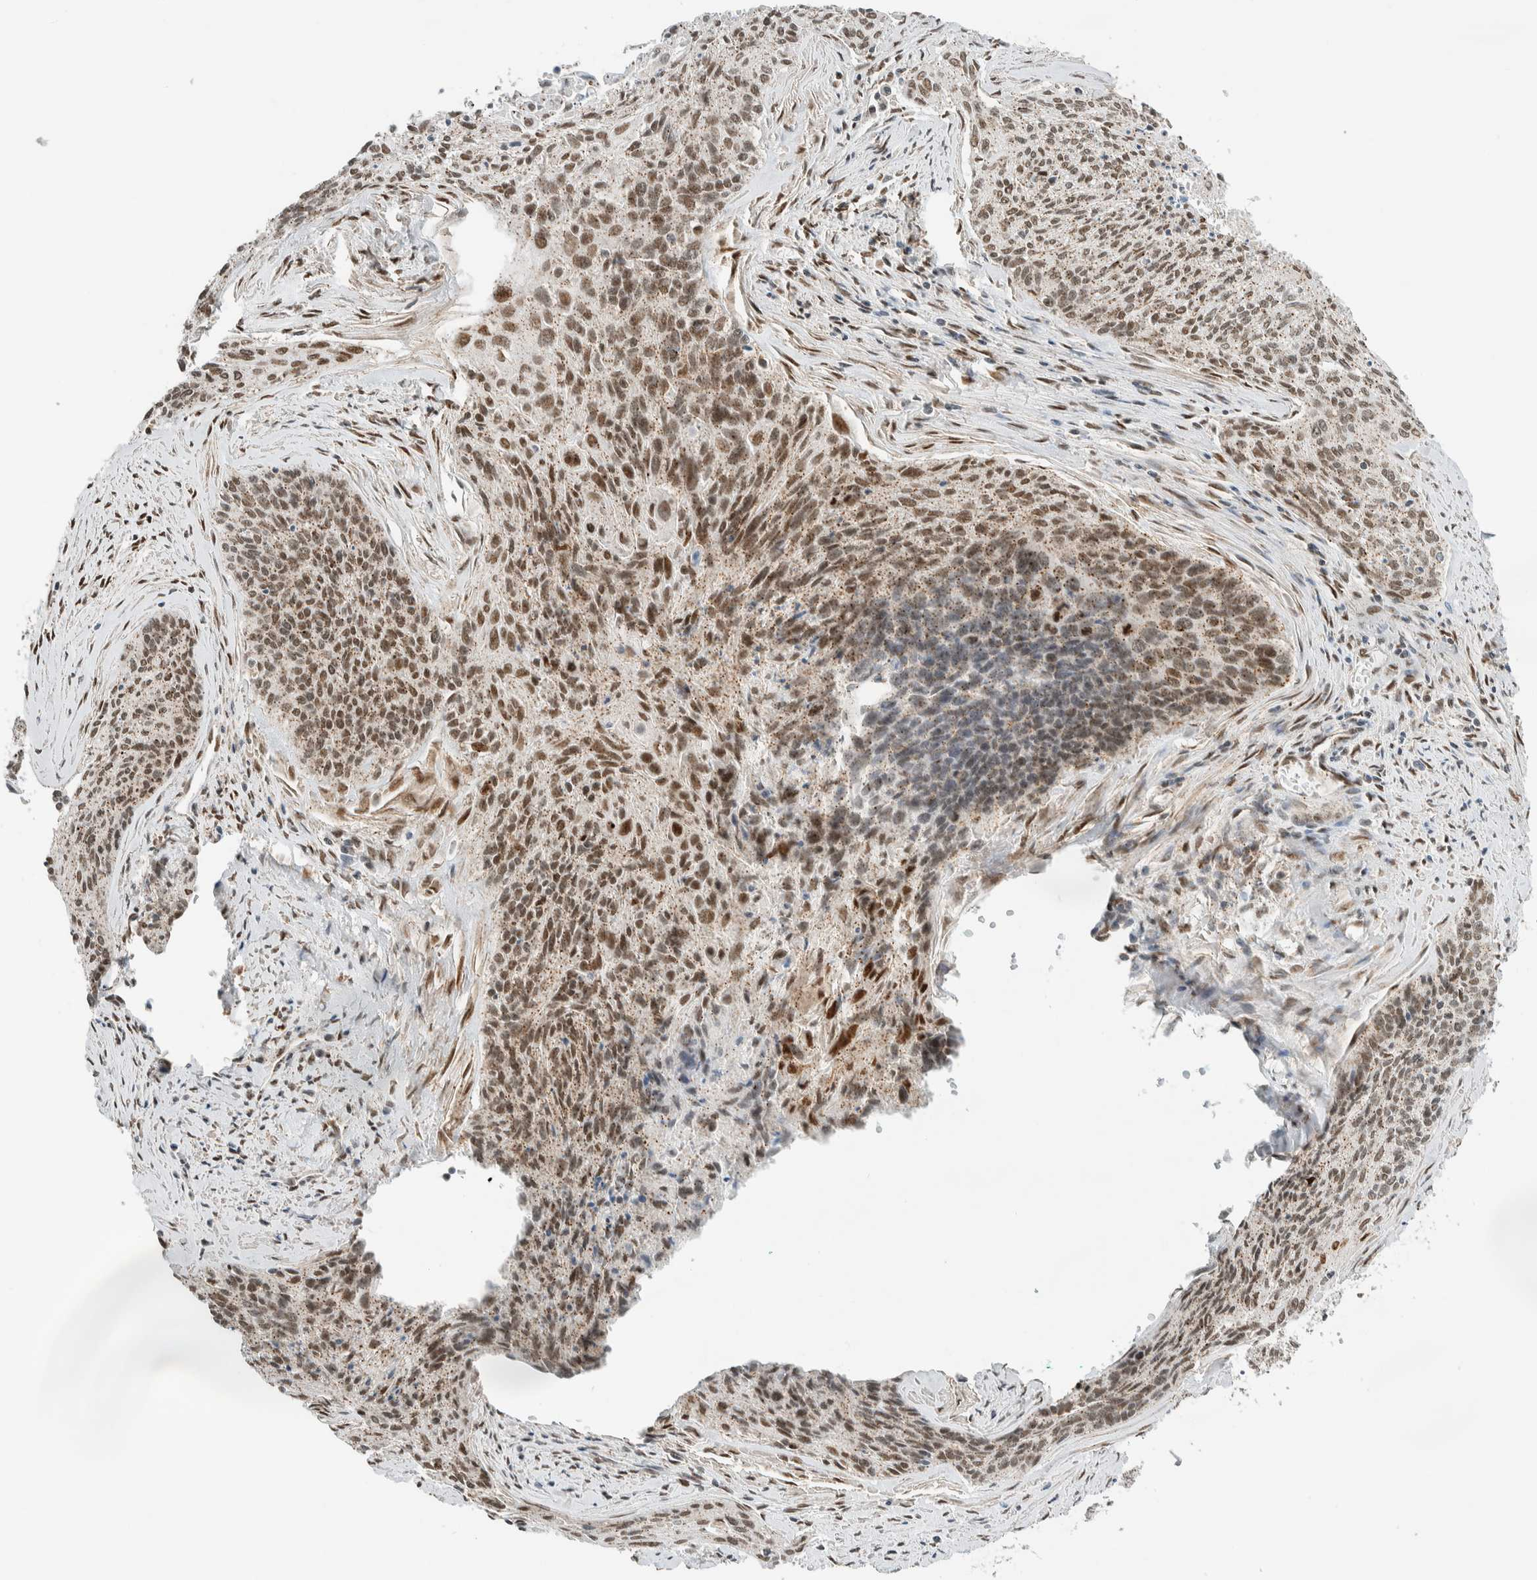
{"staining": {"intensity": "moderate", "quantity": ">75%", "location": "cytoplasmic/membranous,nuclear"}, "tissue": "cervical cancer", "cell_type": "Tumor cells", "image_type": "cancer", "snomed": [{"axis": "morphology", "description": "Squamous cell carcinoma, NOS"}, {"axis": "topography", "description": "Cervix"}], "caption": "Immunohistochemical staining of cervical cancer demonstrates medium levels of moderate cytoplasmic/membranous and nuclear protein positivity in approximately >75% of tumor cells.", "gene": "TFE3", "patient": {"sex": "female", "age": 55}}